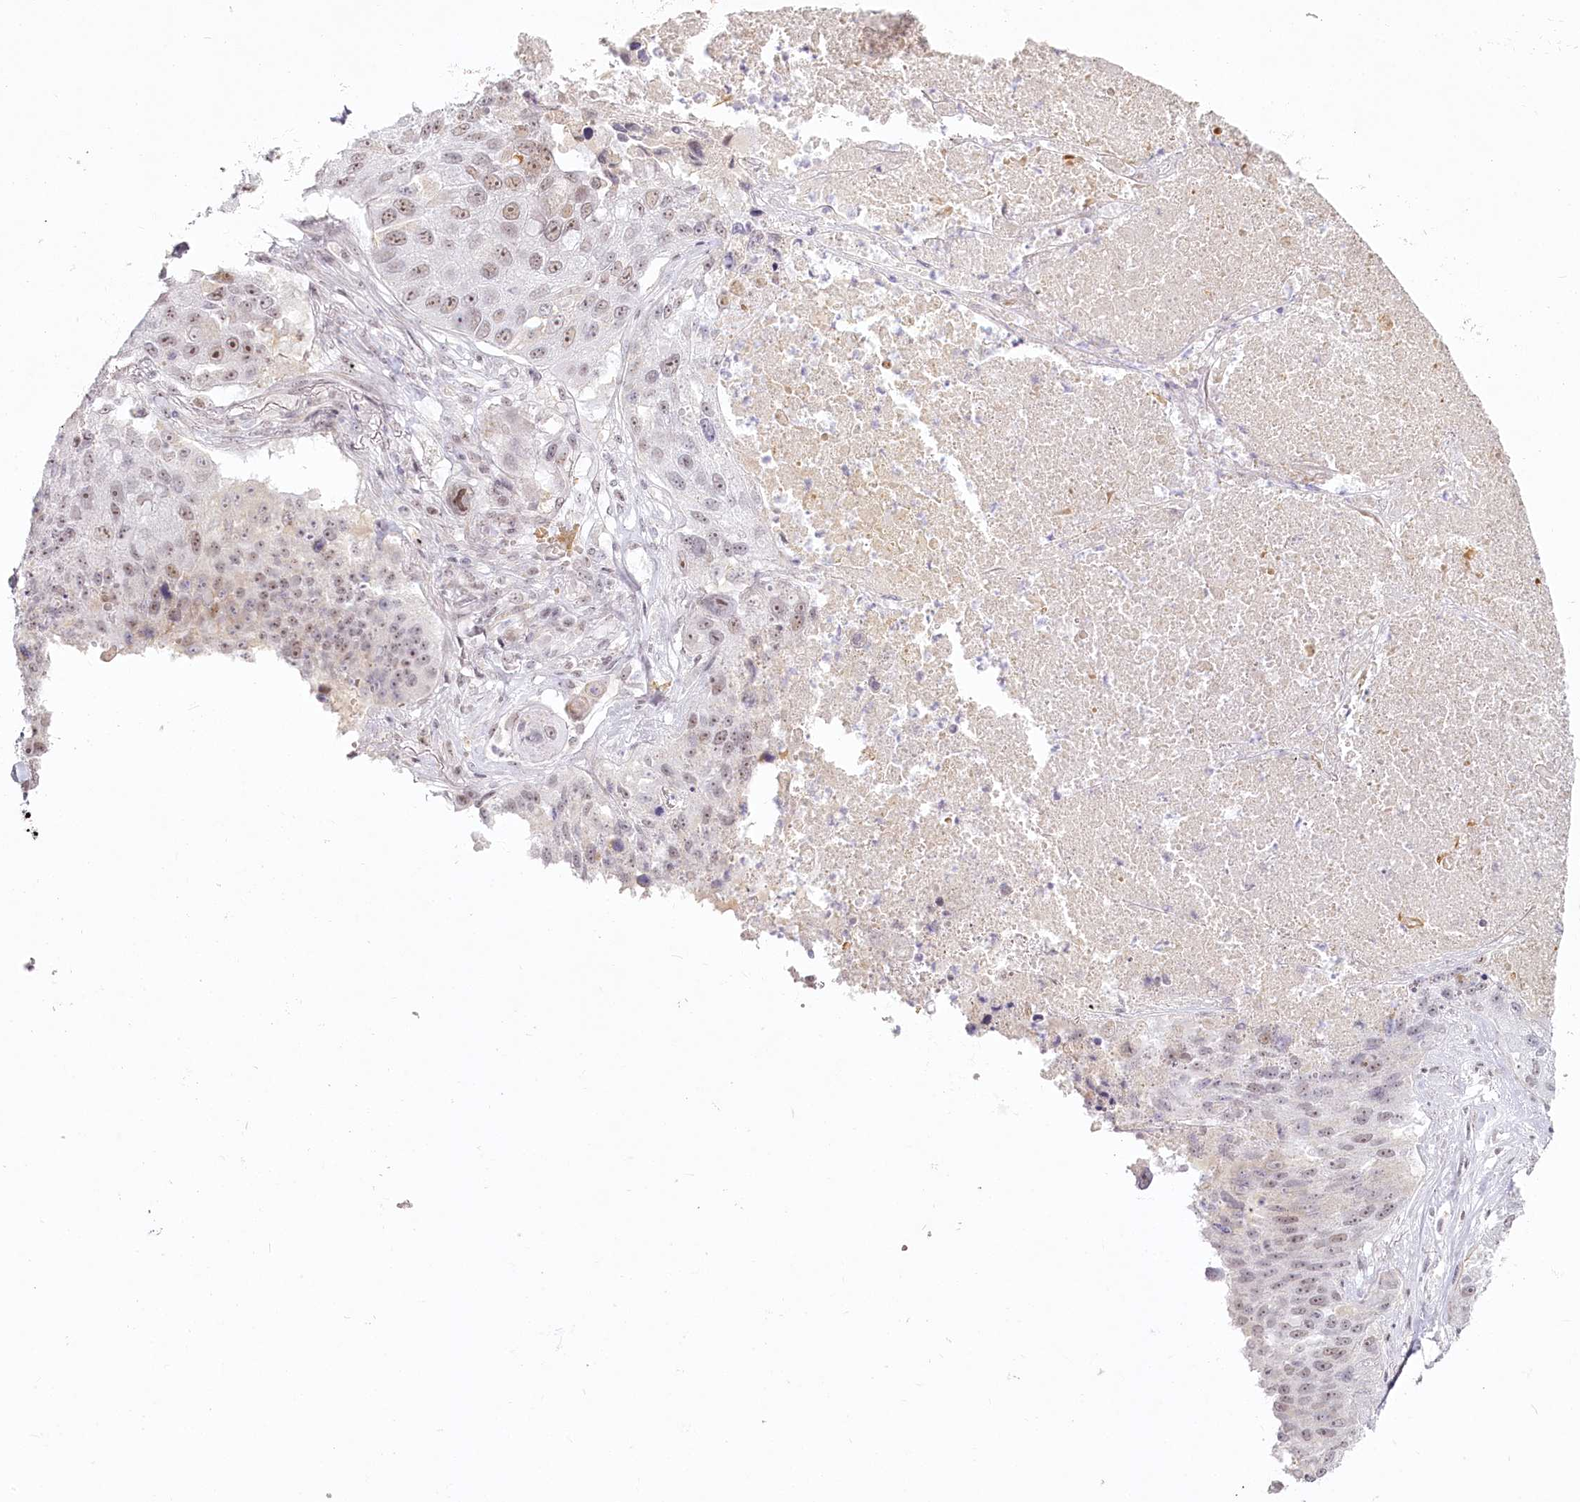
{"staining": {"intensity": "weak", "quantity": ">75%", "location": "nuclear"}, "tissue": "lung cancer", "cell_type": "Tumor cells", "image_type": "cancer", "snomed": [{"axis": "morphology", "description": "Squamous cell carcinoma, NOS"}, {"axis": "topography", "description": "Lung"}], "caption": "A high-resolution histopathology image shows immunohistochemistry staining of lung cancer (squamous cell carcinoma), which shows weak nuclear positivity in about >75% of tumor cells.", "gene": "EXOSC7", "patient": {"sex": "male", "age": 61}}